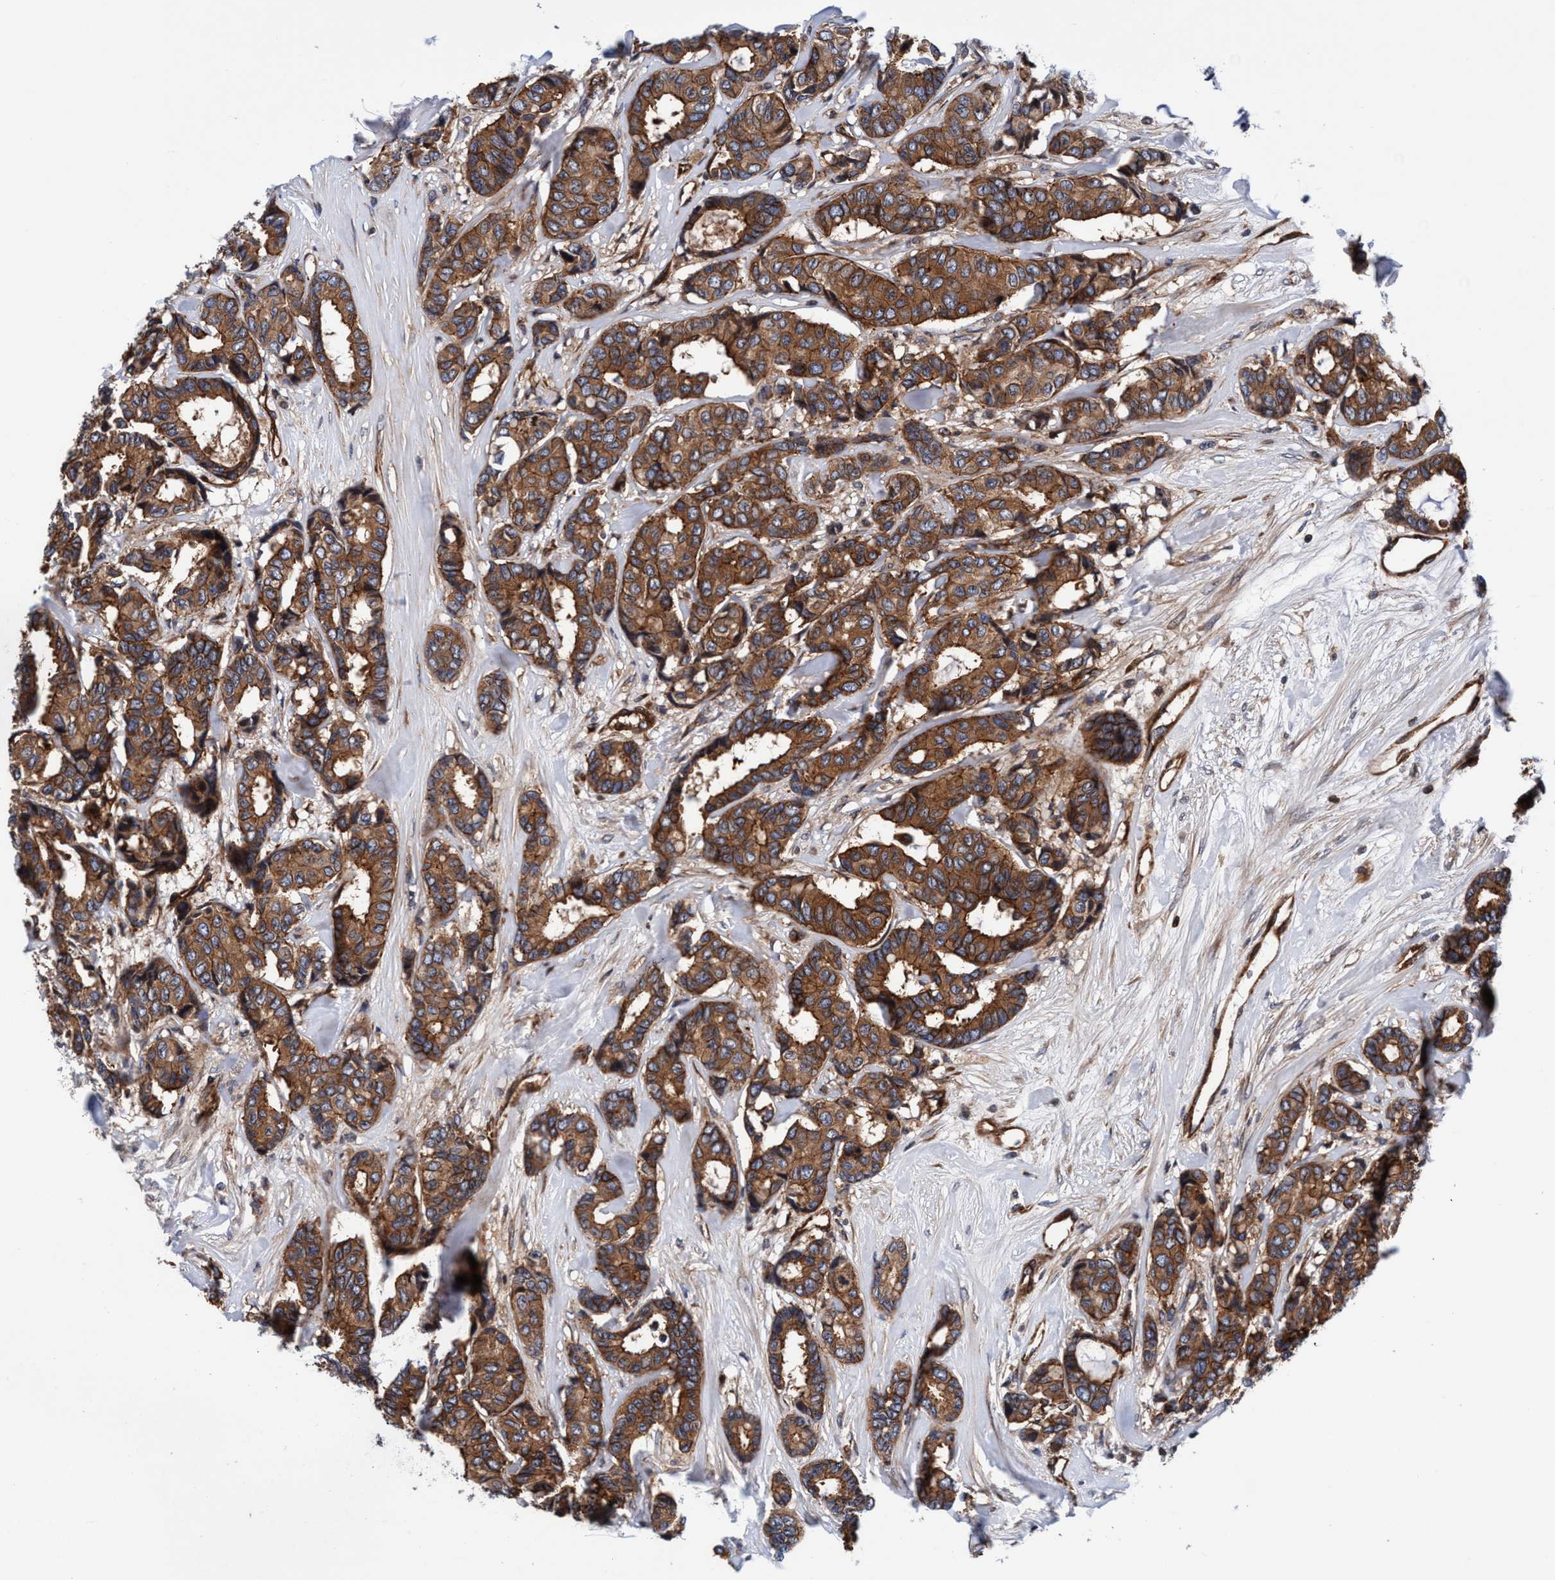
{"staining": {"intensity": "strong", "quantity": ">75%", "location": "cytoplasmic/membranous"}, "tissue": "breast cancer", "cell_type": "Tumor cells", "image_type": "cancer", "snomed": [{"axis": "morphology", "description": "Duct carcinoma"}, {"axis": "topography", "description": "Breast"}], "caption": "There is high levels of strong cytoplasmic/membranous staining in tumor cells of breast cancer, as demonstrated by immunohistochemical staining (brown color).", "gene": "MCM3AP", "patient": {"sex": "female", "age": 87}}